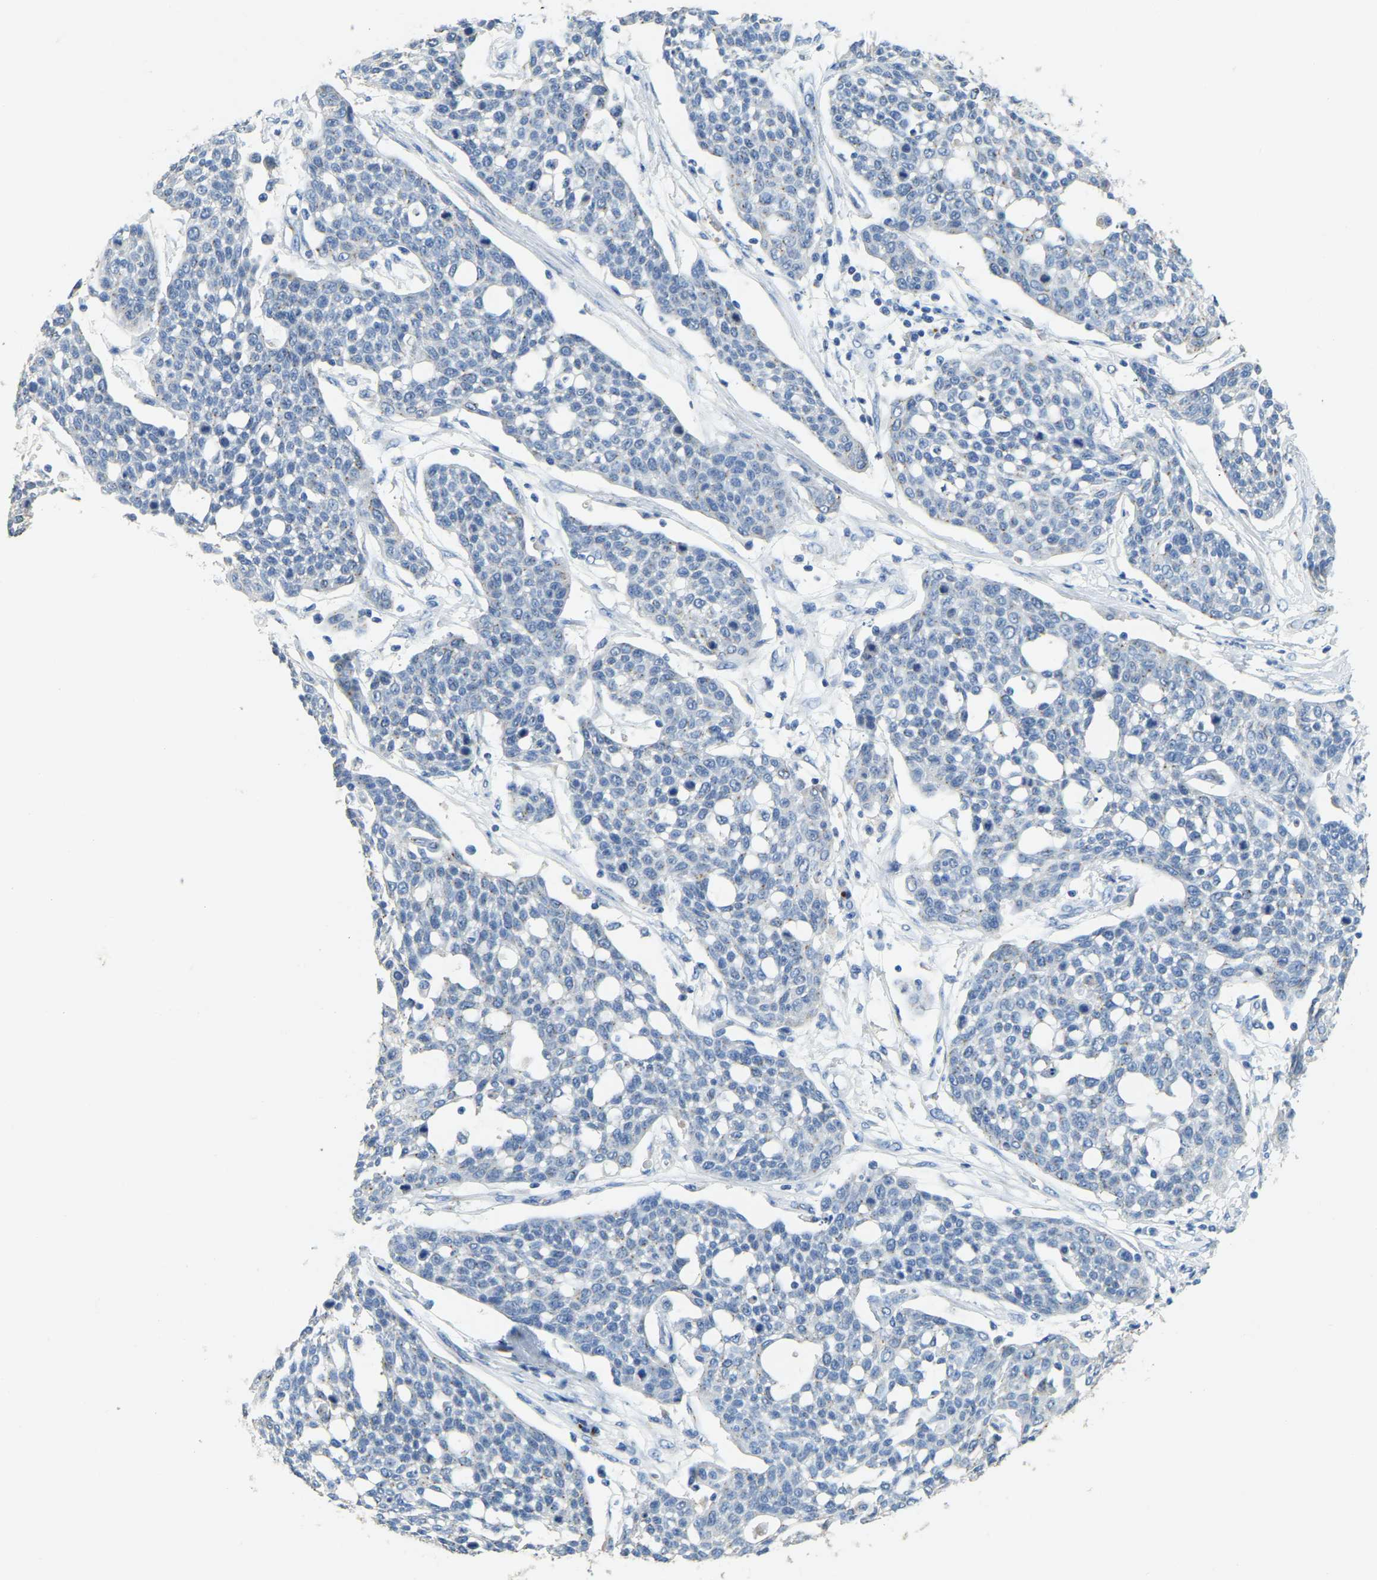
{"staining": {"intensity": "negative", "quantity": "none", "location": "none"}, "tissue": "cervical cancer", "cell_type": "Tumor cells", "image_type": "cancer", "snomed": [{"axis": "morphology", "description": "Squamous cell carcinoma, NOS"}, {"axis": "topography", "description": "Cervix"}], "caption": "Squamous cell carcinoma (cervical) was stained to show a protein in brown. There is no significant expression in tumor cells.", "gene": "FAM174A", "patient": {"sex": "female", "age": 34}}